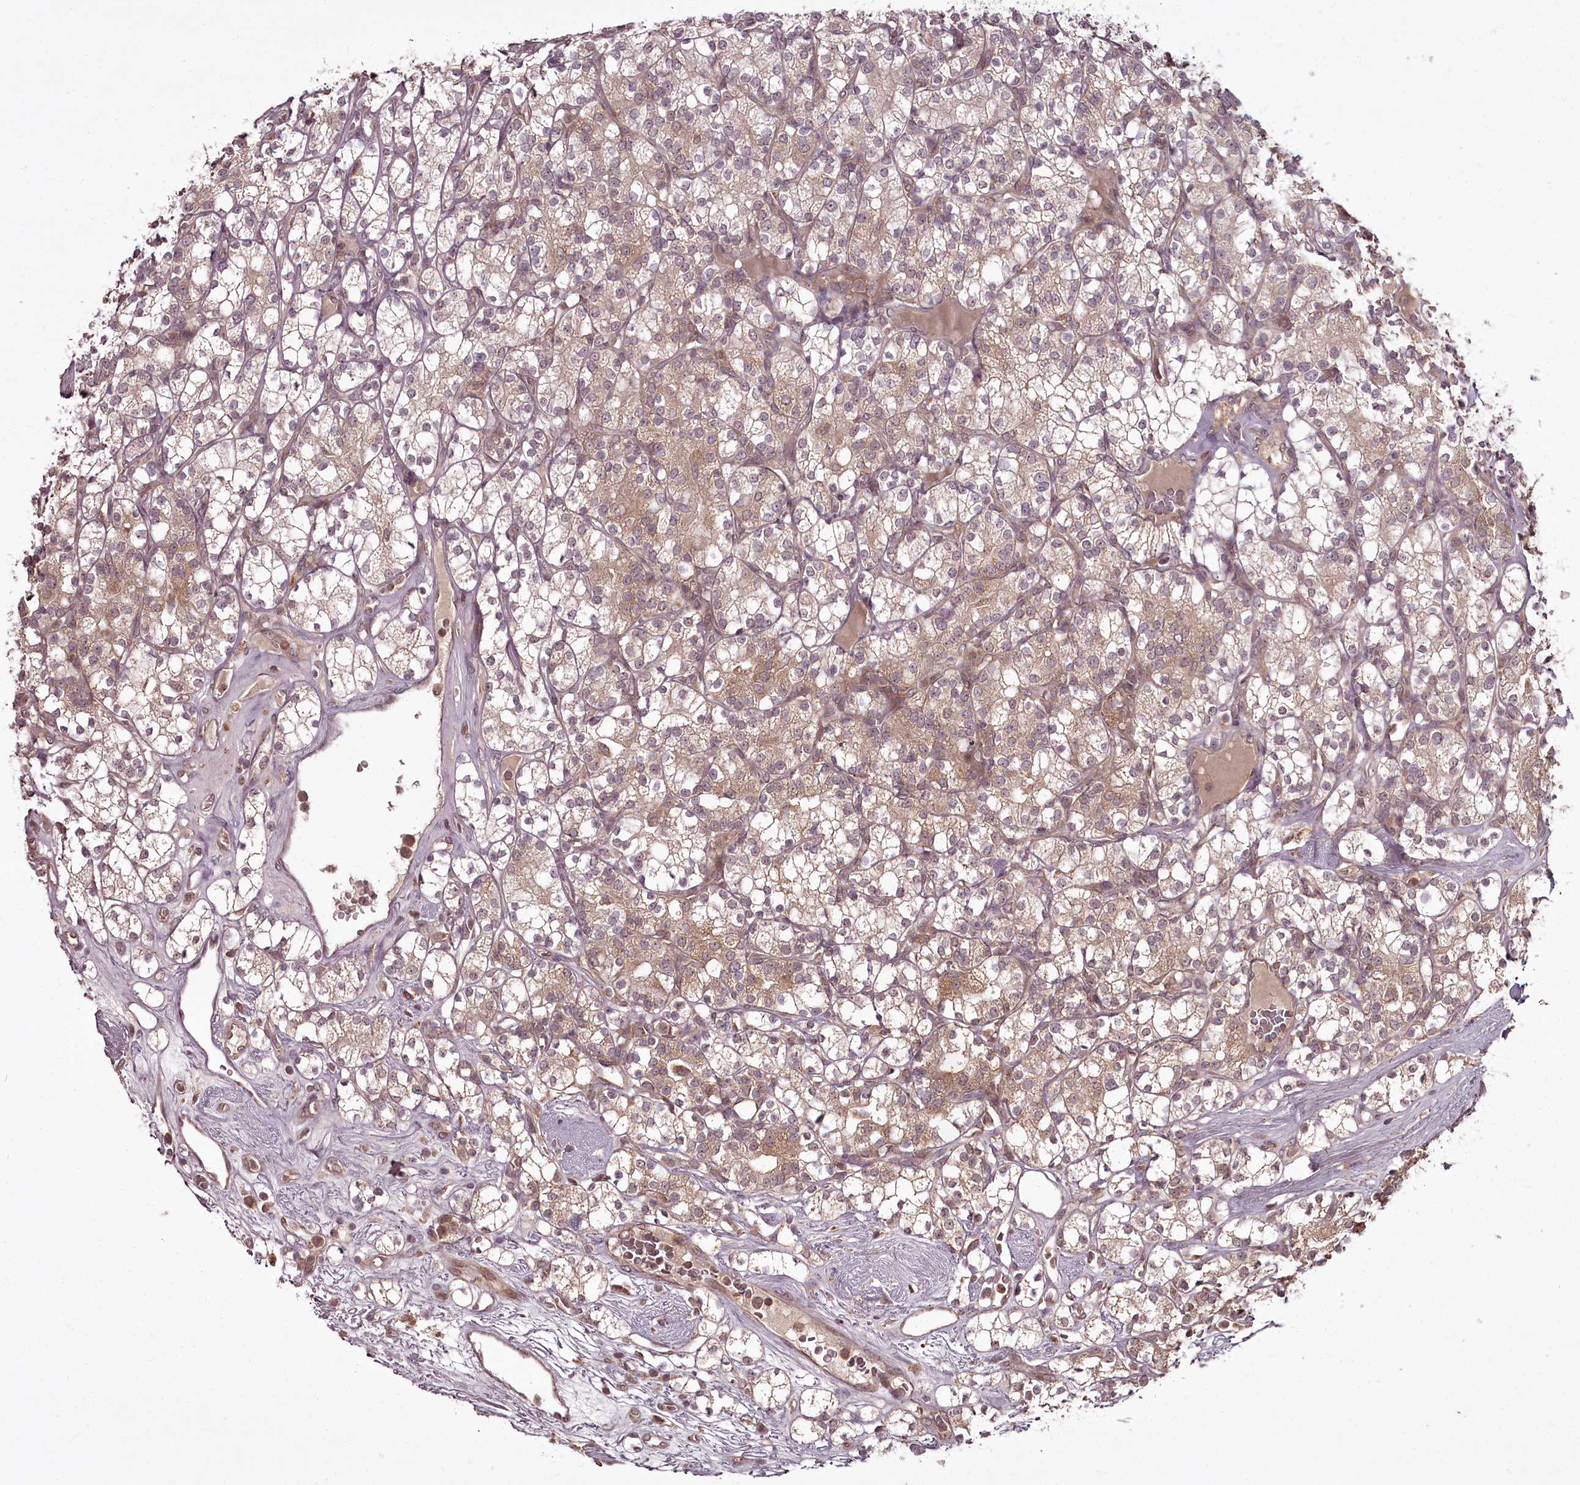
{"staining": {"intensity": "weak", "quantity": ">75%", "location": "cytoplasmic/membranous"}, "tissue": "renal cancer", "cell_type": "Tumor cells", "image_type": "cancer", "snomed": [{"axis": "morphology", "description": "Adenocarcinoma, NOS"}, {"axis": "topography", "description": "Kidney"}], "caption": "A histopathology image of human renal adenocarcinoma stained for a protein shows weak cytoplasmic/membranous brown staining in tumor cells.", "gene": "PCBP2", "patient": {"sex": "male", "age": 77}}